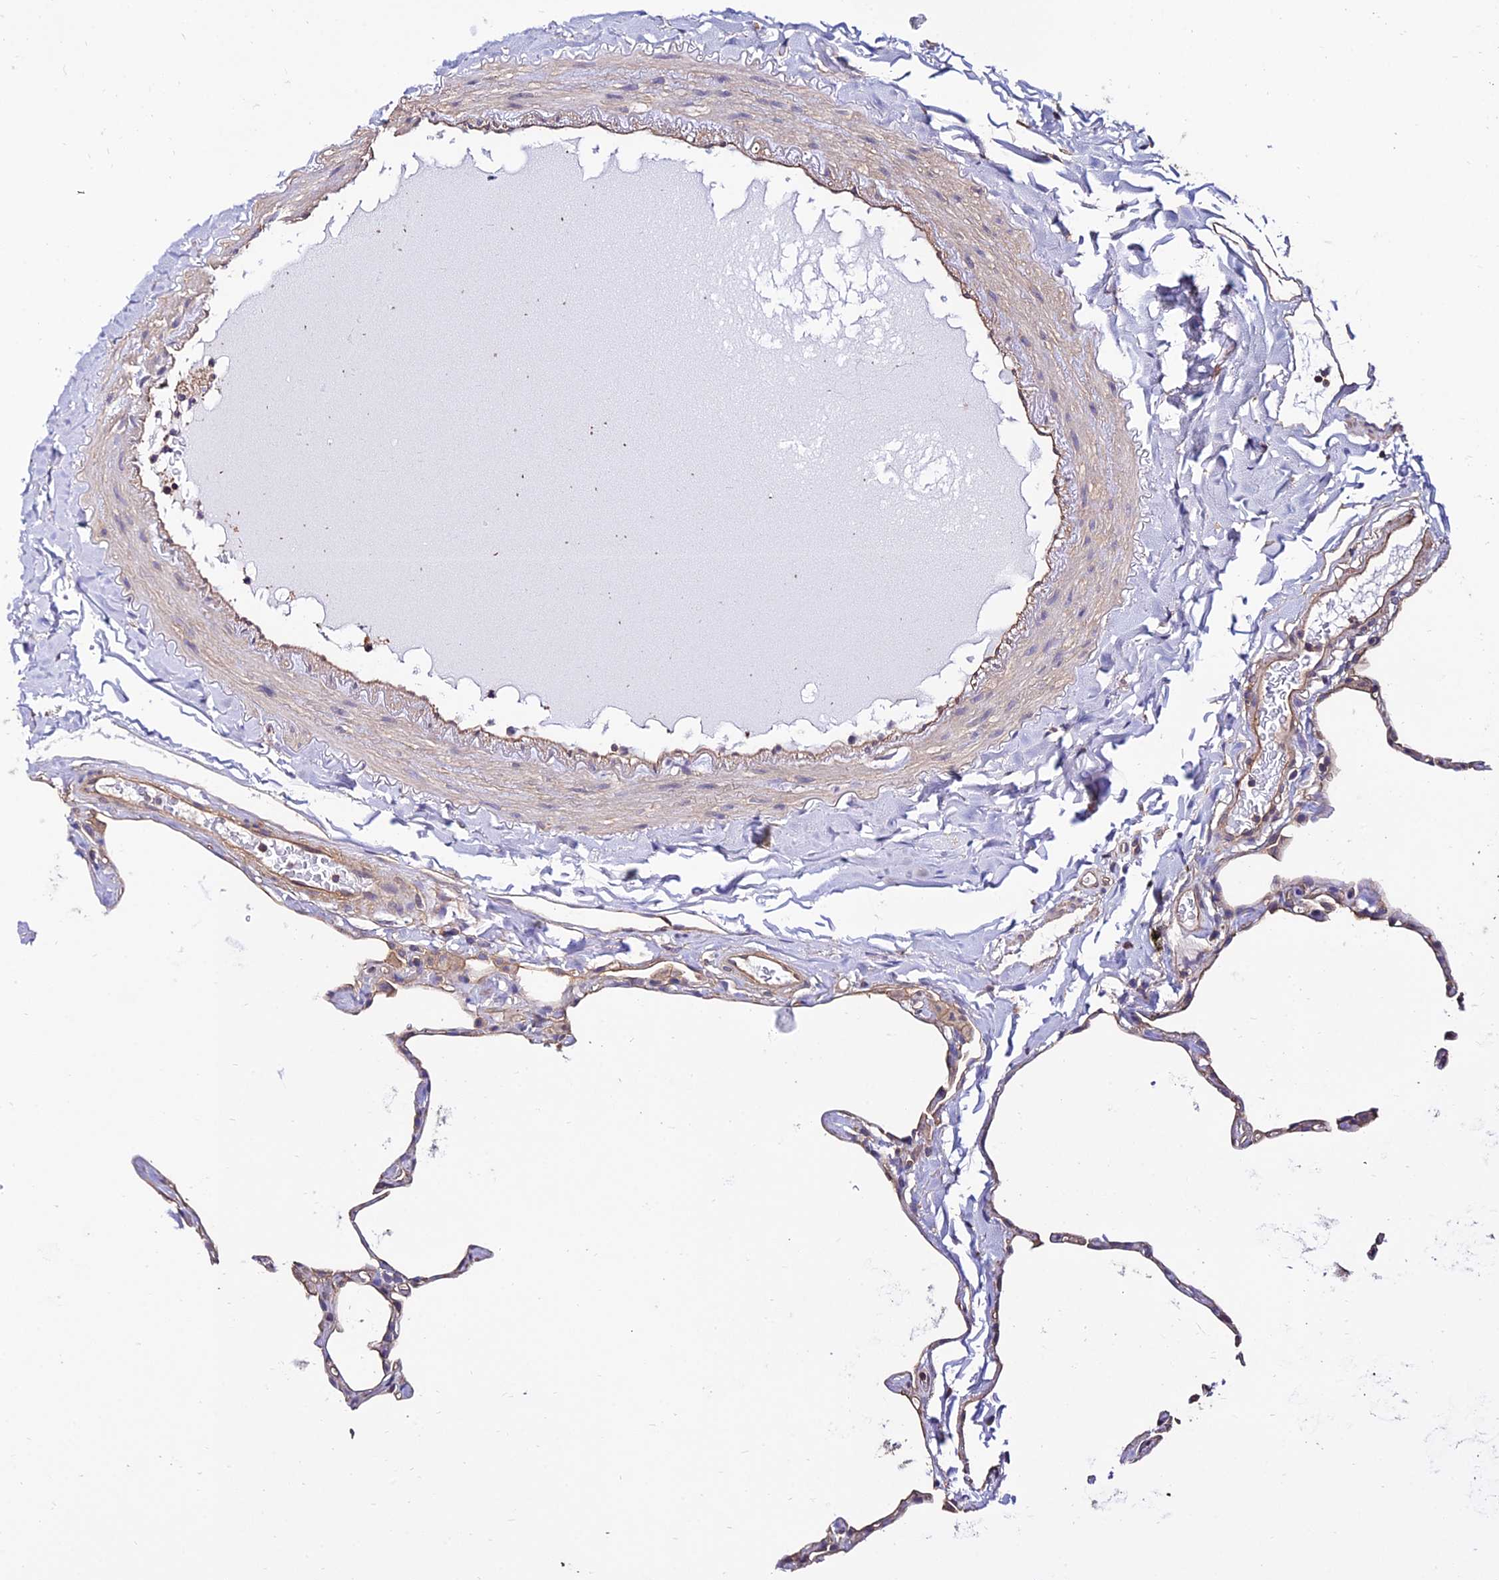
{"staining": {"intensity": "weak", "quantity": "25%-75%", "location": "cytoplasmic/membranous"}, "tissue": "lung", "cell_type": "Alveolar cells", "image_type": "normal", "snomed": [{"axis": "morphology", "description": "Normal tissue, NOS"}, {"axis": "topography", "description": "Lung"}], "caption": "IHC photomicrograph of benign lung: human lung stained using immunohistochemistry exhibits low levels of weak protein expression localized specifically in the cytoplasmic/membranous of alveolar cells, appearing as a cytoplasmic/membranous brown color.", "gene": "CALM1", "patient": {"sex": "male", "age": 65}}